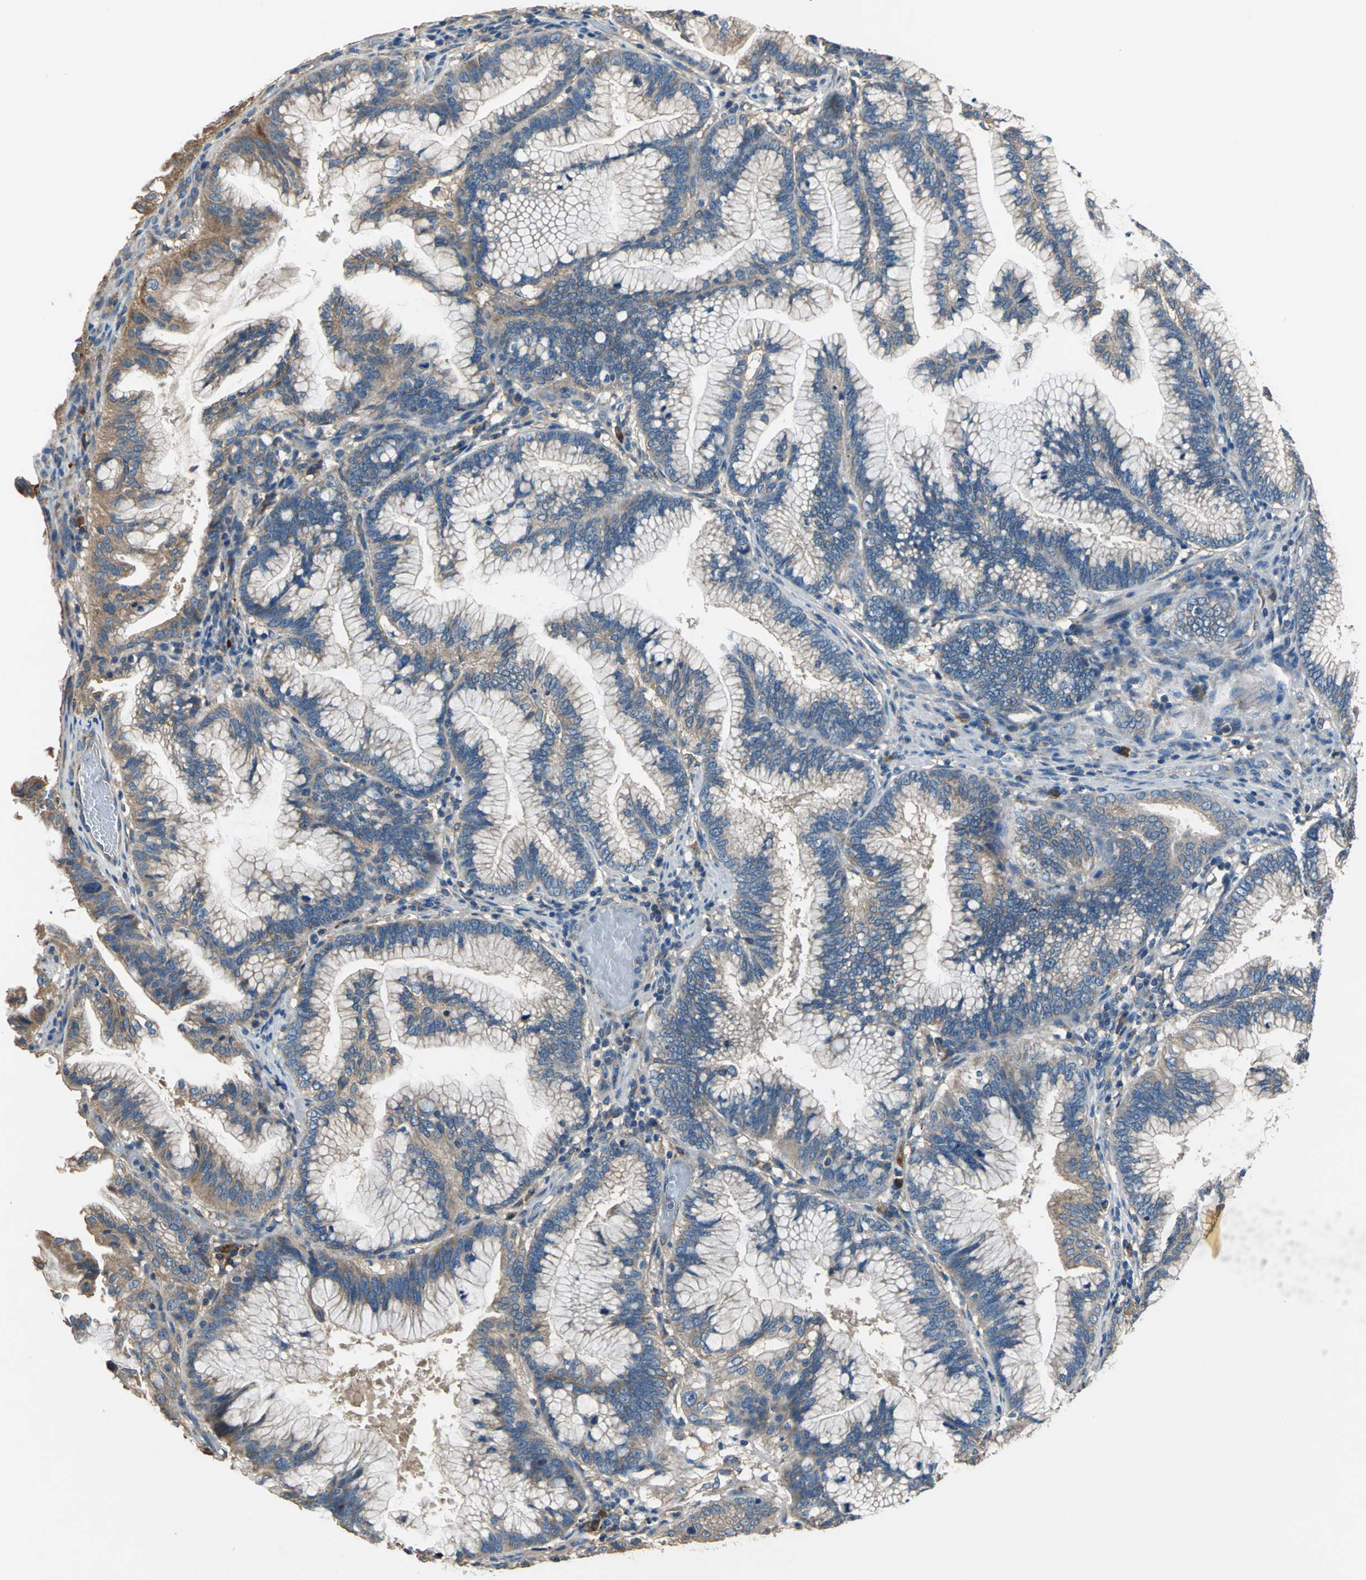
{"staining": {"intensity": "moderate", "quantity": ">75%", "location": "cytoplasmic/membranous"}, "tissue": "pancreatic cancer", "cell_type": "Tumor cells", "image_type": "cancer", "snomed": [{"axis": "morphology", "description": "Adenocarcinoma, NOS"}, {"axis": "topography", "description": "Pancreas"}], "caption": "A photomicrograph of pancreatic adenocarcinoma stained for a protein shows moderate cytoplasmic/membranous brown staining in tumor cells. Ihc stains the protein of interest in brown and the nuclei are stained blue.", "gene": "HEPH", "patient": {"sex": "female", "age": 64}}